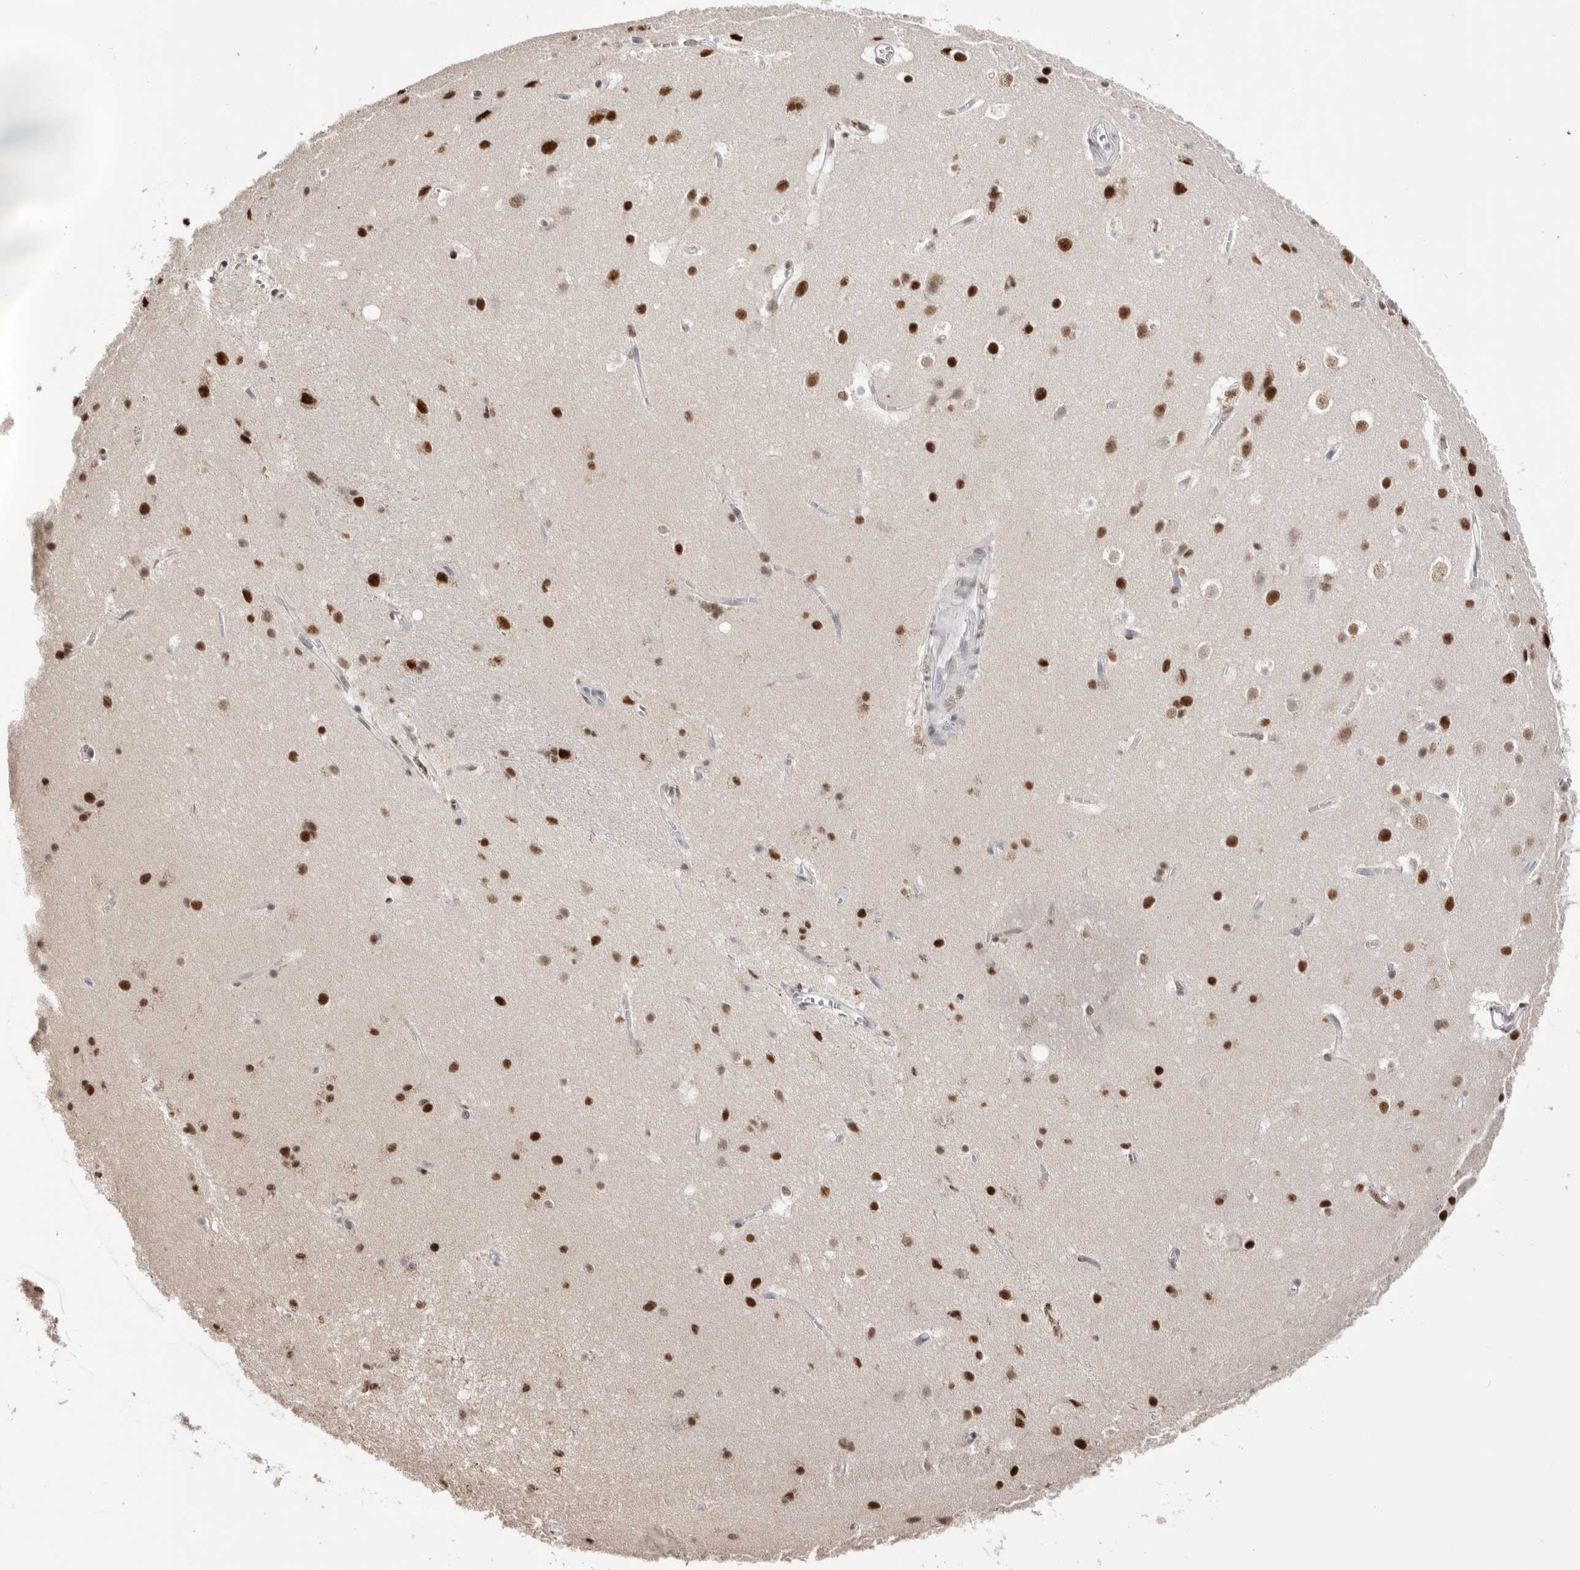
{"staining": {"intensity": "negative", "quantity": "none", "location": "none"}, "tissue": "cerebral cortex", "cell_type": "Endothelial cells", "image_type": "normal", "snomed": [{"axis": "morphology", "description": "Normal tissue, NOS"}, {"axis": "topography", "description": "Cerebral cortex"}], "caption": "Immunohistochemistry (IHC) image of normal cerebral cortex stained for a protein (brown), which exhibits no expression in endothelial cells.", "gene": "BCLAF3", "patient": {"sex": "male", "age": 54}}